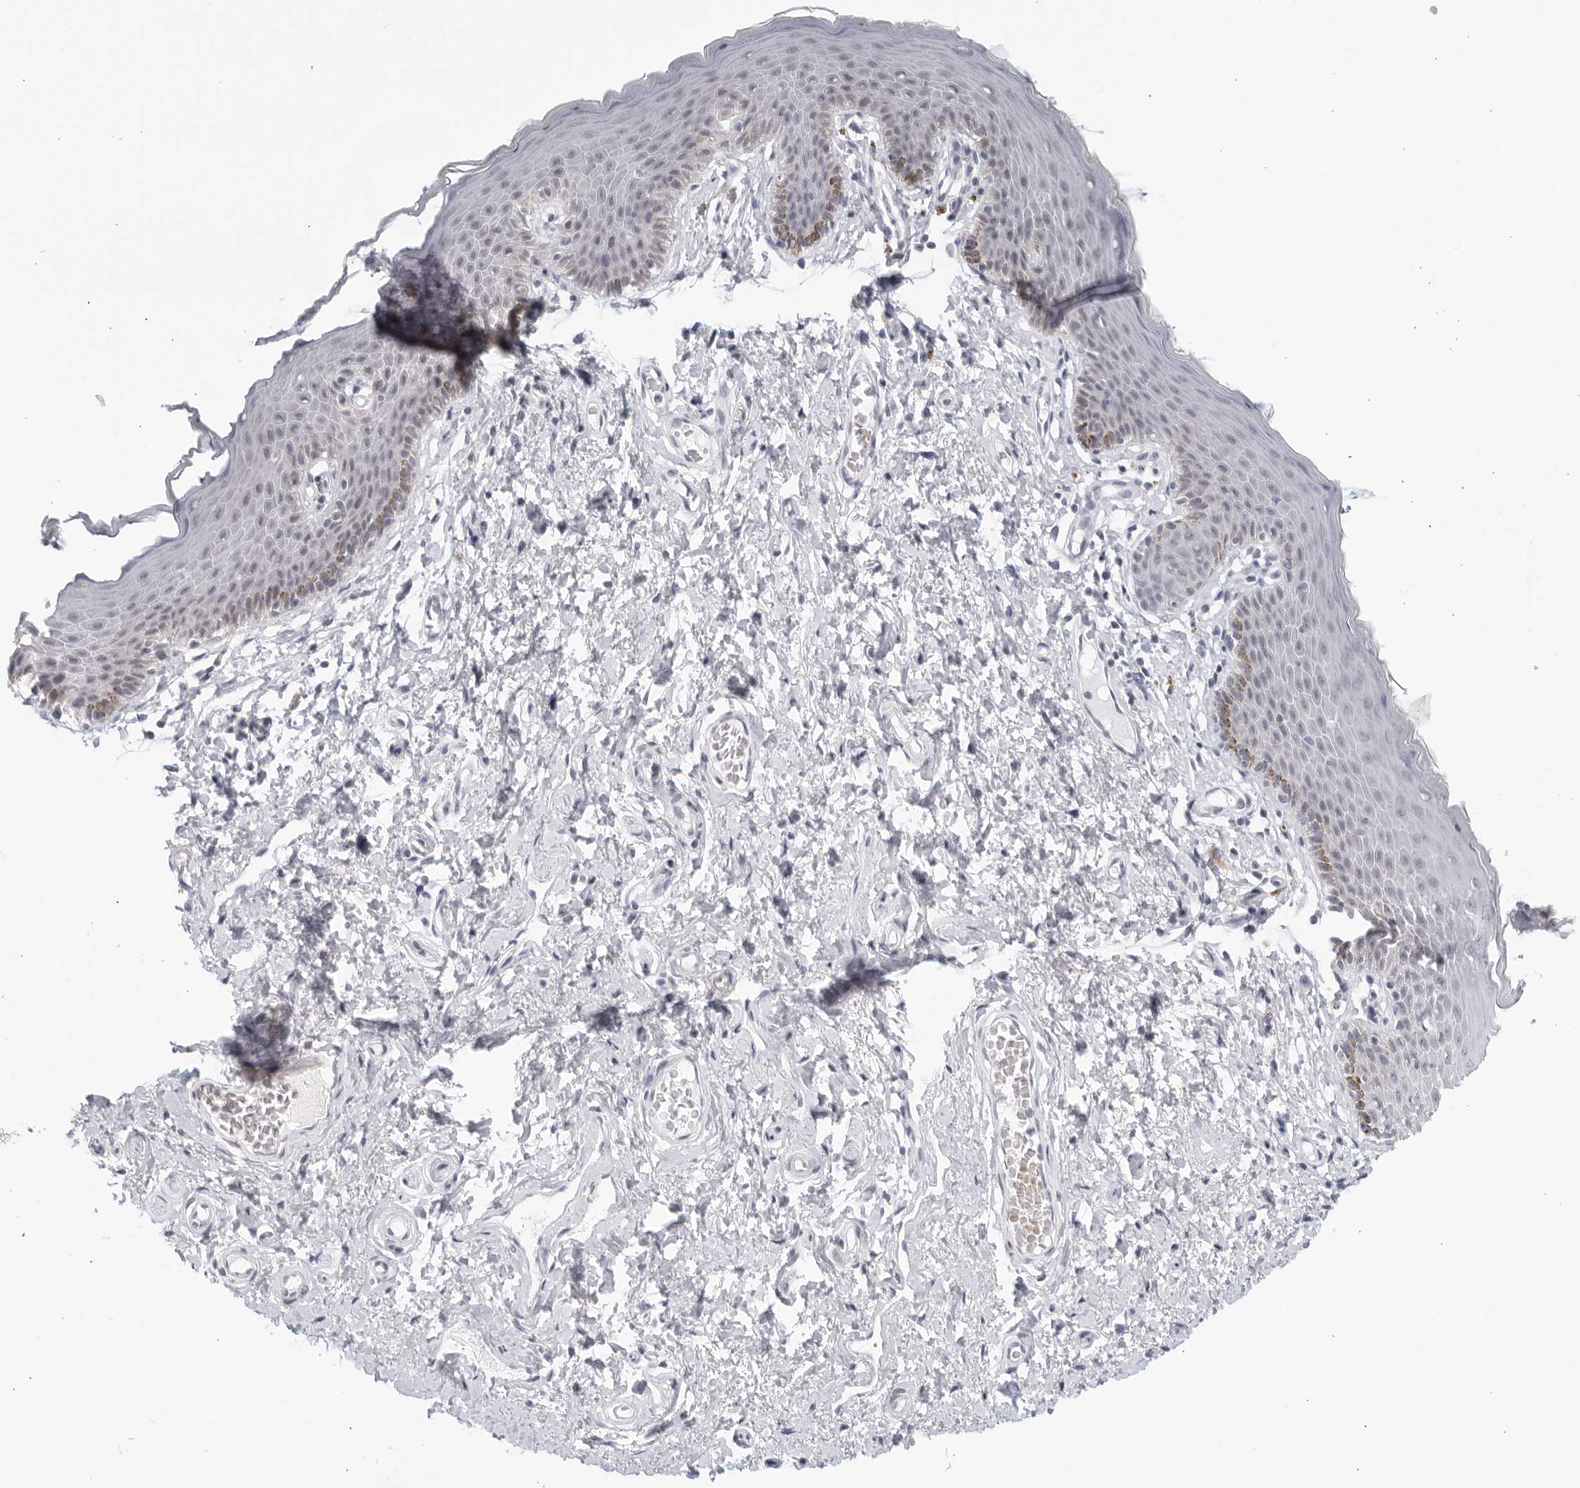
{"staining": {"intensity": "weak", "quantity": "<25%", "location": "cytoplasmic/membranous"}, "tissue": "skin", "cell_type": "Epidermal cells", "image_type": "normal", "snomed": [{"axis": "morphology", "description": "Normal tissue, NOS"}, {"axis": "topography", "description": "Vulva"}], "caption": "This is an IHC histopathology image of unremarkable human skin. There is no expression in epidermal cells.", "gene": "WDTC1", "patient": {"sex": "female", "age": 66}}